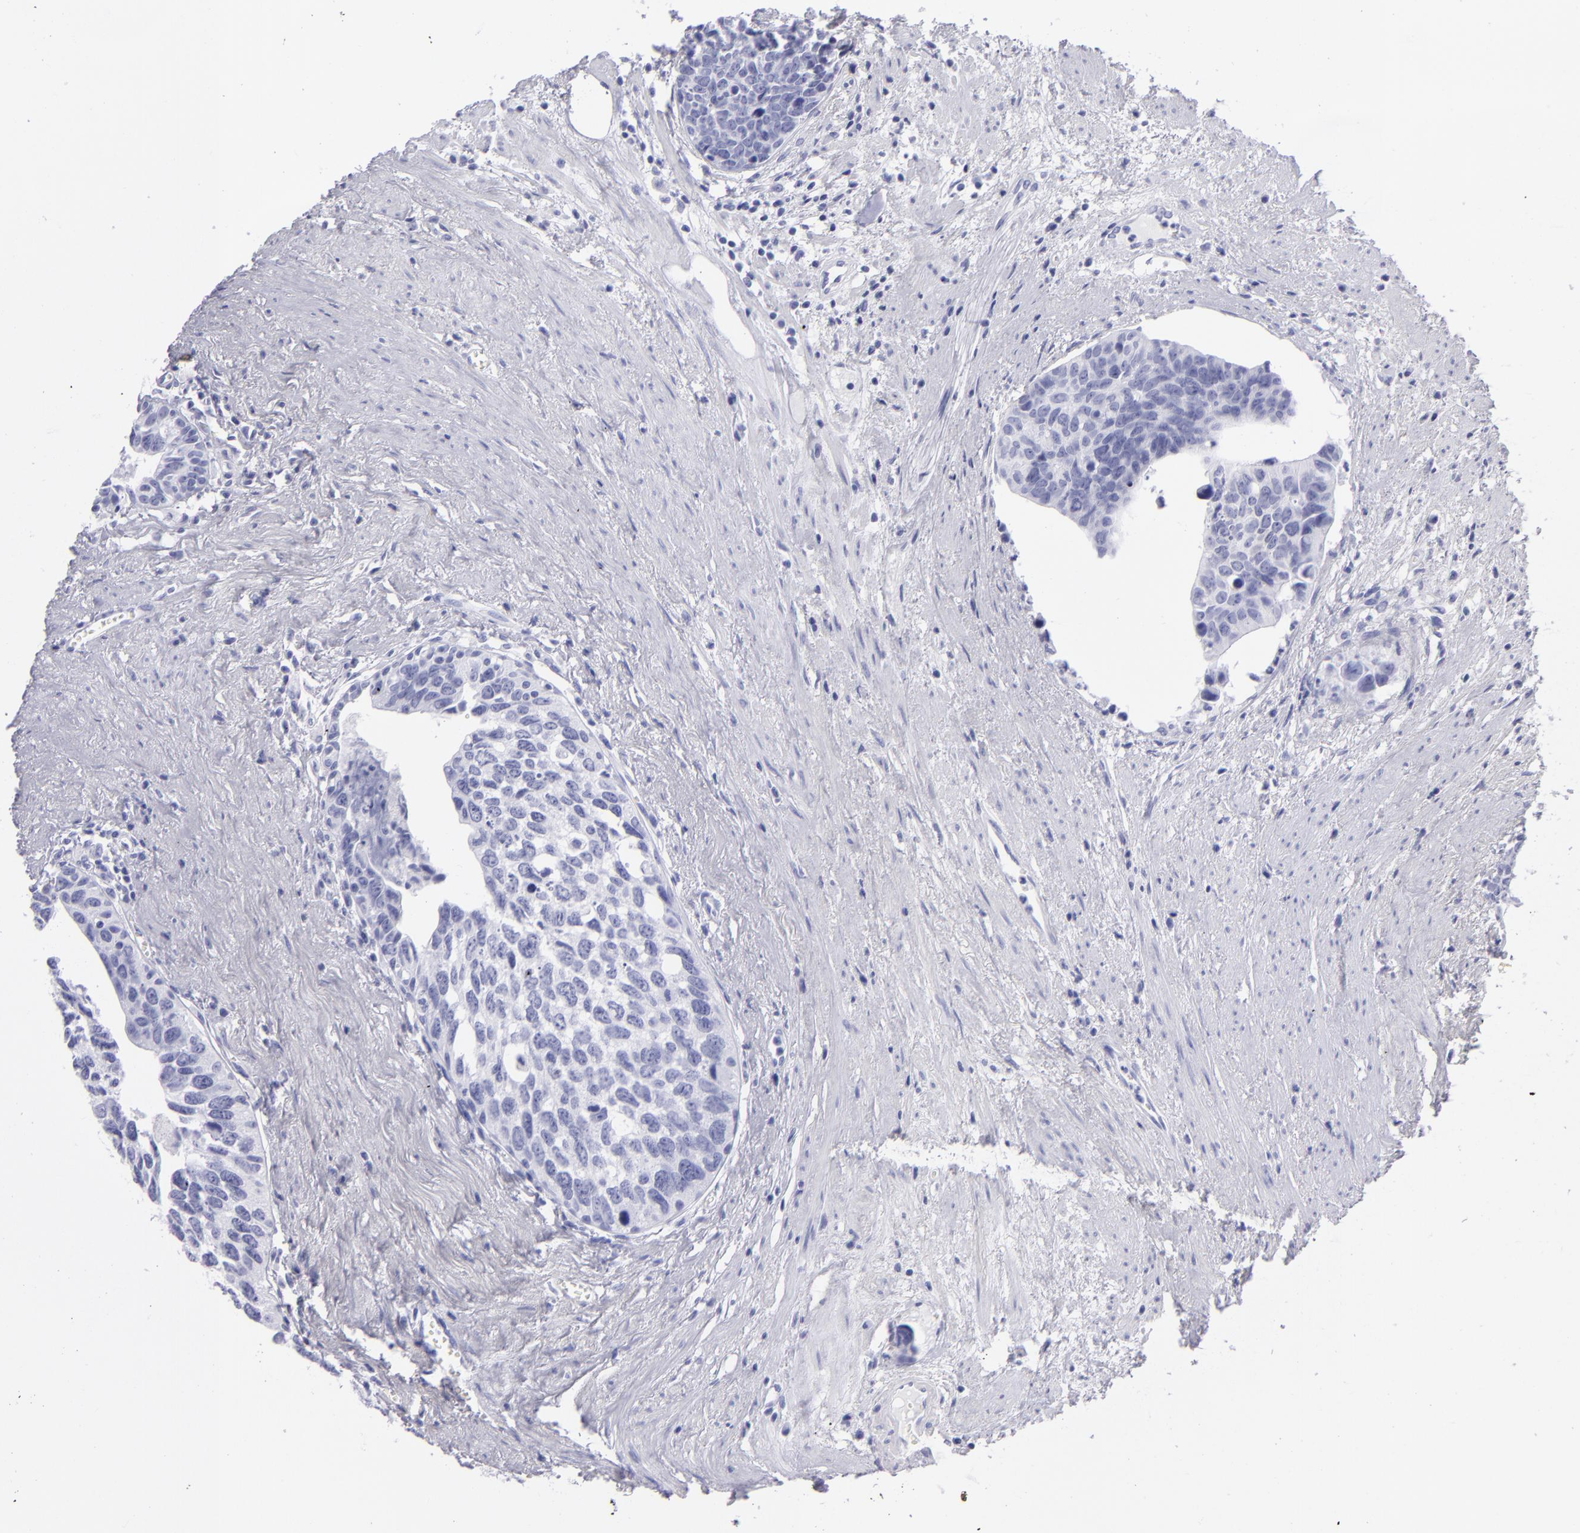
{"staining": {"intensity": "negative", "quantity": "none", "location": "none"}, "tissue": "urothelial cancer", "cell_type": "Tumor cells", "image_type": "cancer", "snomed": [{"axis": "morphology", "description": "Urothelial carcinoma, High grade"}, {"axis": "topography", "description": "Urinary bladder"}], "caption": "Immunohistochemical staining of urothelial cancer exhibits no significant staining in tumor cells.", "gene": "PVALB", "patient": {"sex": "male", "age": 81}}